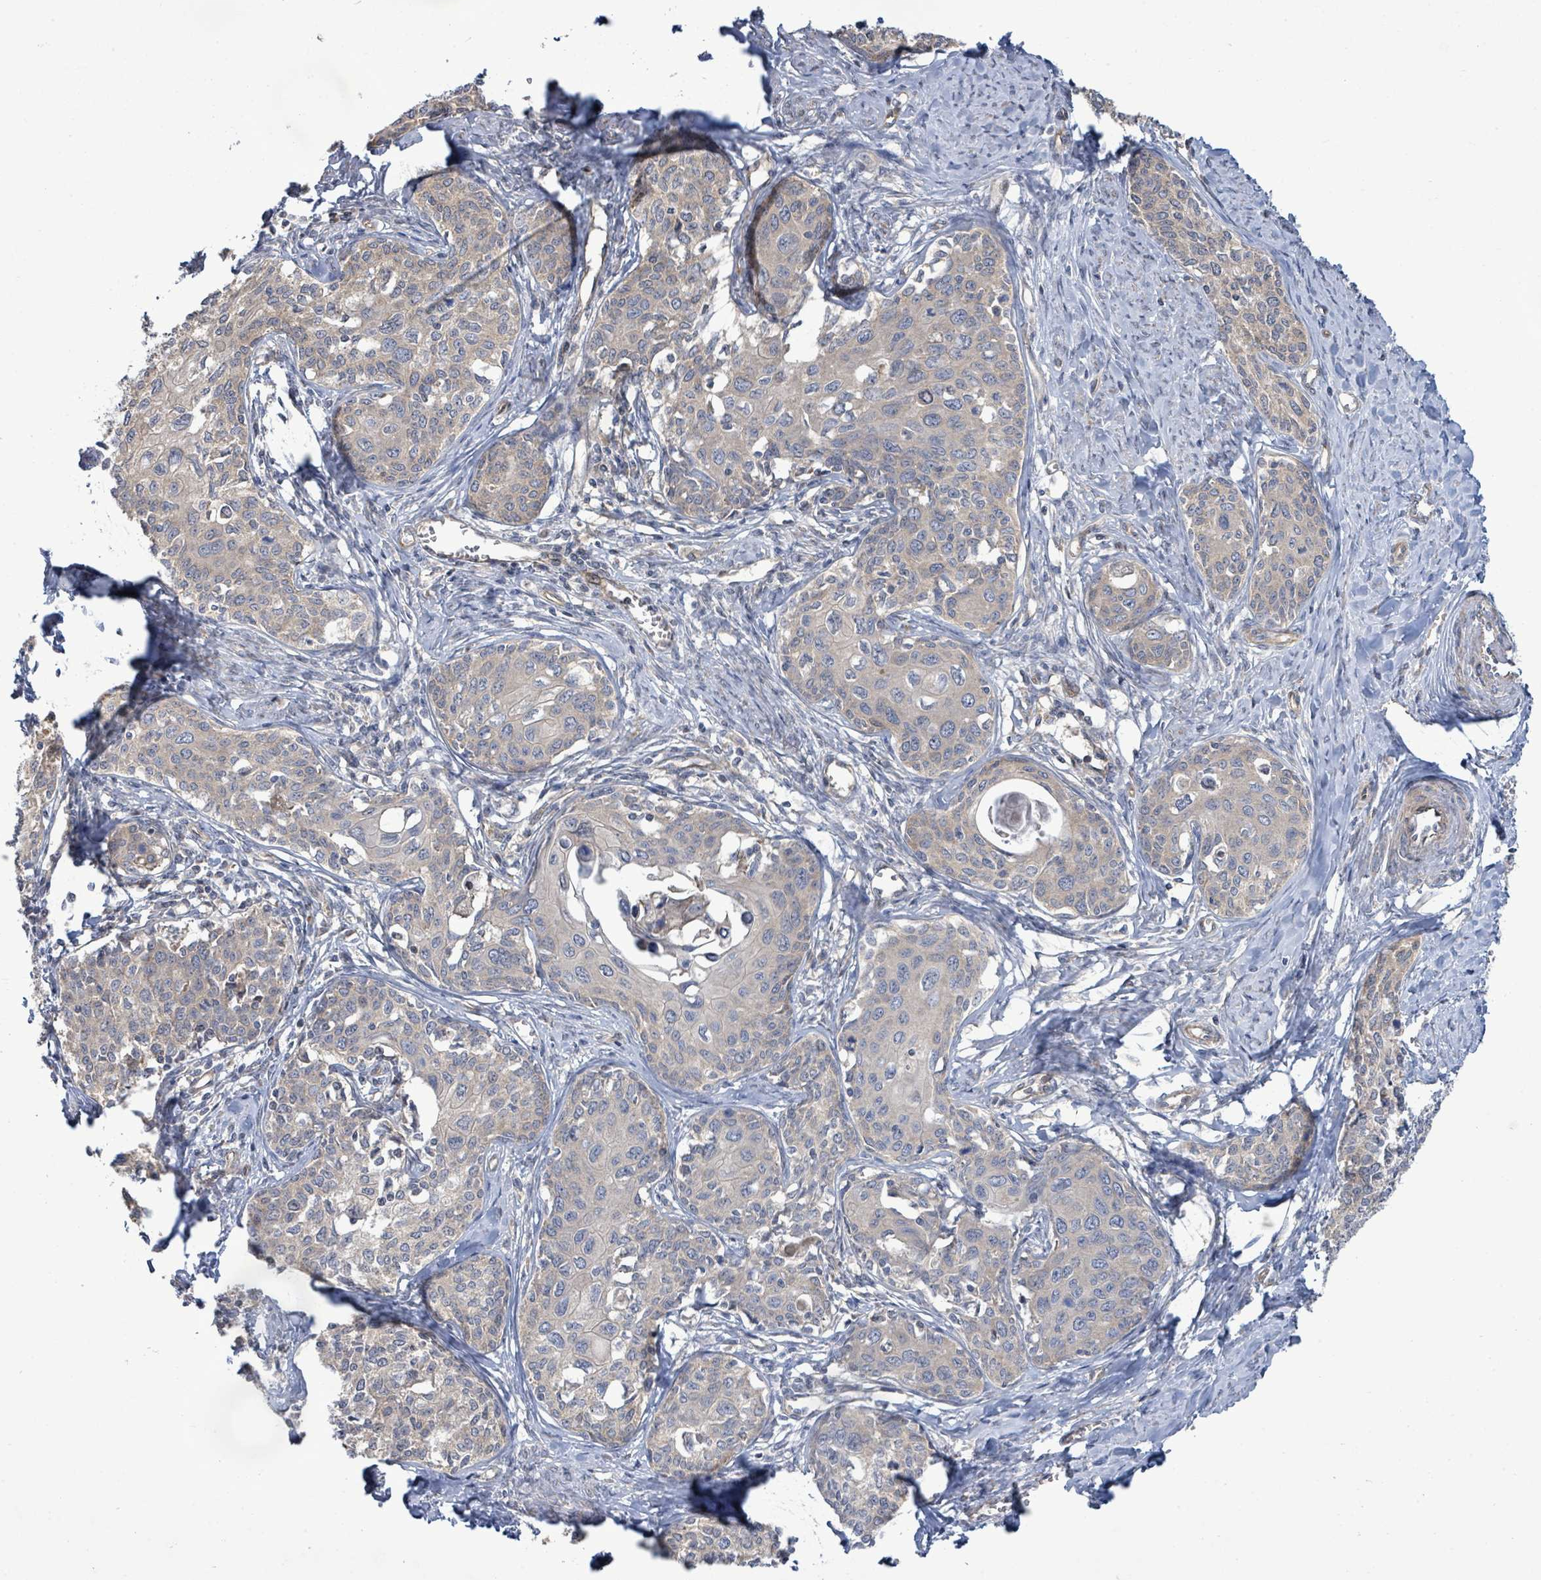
{"staining": {"intensity": "weak", "quantity": "25%-75%", "location": "cytoplasmic/membranous"}, "tissue": "cervical cancer", "cell_type": "Tumor cells", "image_type": "cancer", "snomed": [{"axis": "morphology", "description": "Squamous cell carcinoma, NOS"}, {"axis": "morphology", "description": "Adenocarcinoma, NOS"}, {"axis": "topography", "description": "Cervix"}], "caption": "DAB immunohistochemical staining of human cervical cancer (adenocarcinoma) reveals weak cytoplasmic/membranous protein staining in approximately 25%-75% of tumor cells. Nuclei are stained in blue.", "gene": "KBTBD11", "patient": {"sex": "female", "age": 52}}